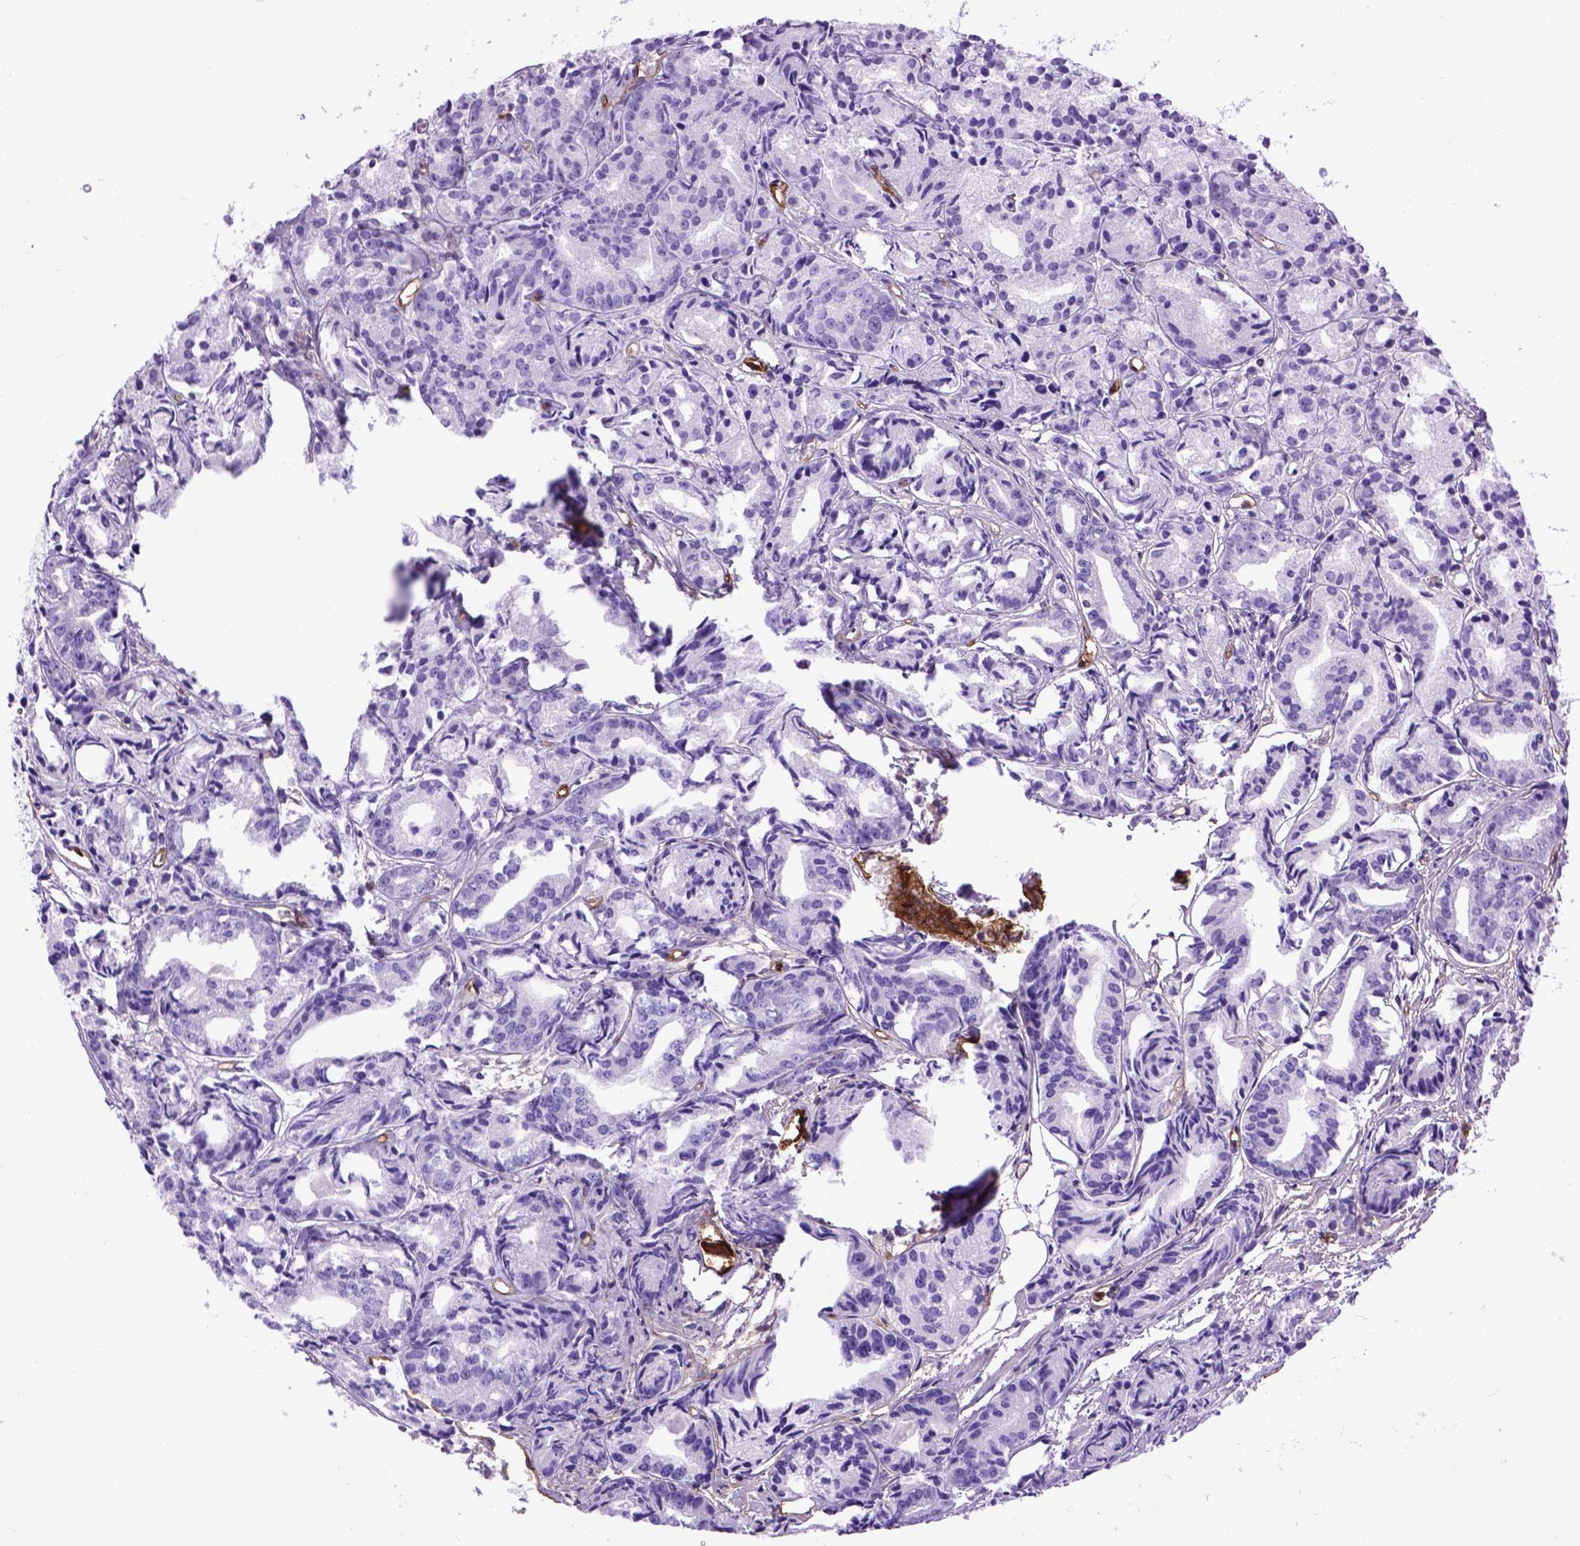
{"staining": {"intensity": "negative", "quantity": "none", "location": "none"}, "tissue": "prostate cancer", "cell_type": "Tumor cells", "image_type": "cancer", "snomed": [{"axis": "morphology", "description": "Adenocarcinoma, Medium grade"}, {"axis": "topography", "description": "Prostate"}], "caption": "Tumor cells show no significant positivity in prostate cancer.", "gene": "ENG", "patient": {"sex": "male", "age": 74}}